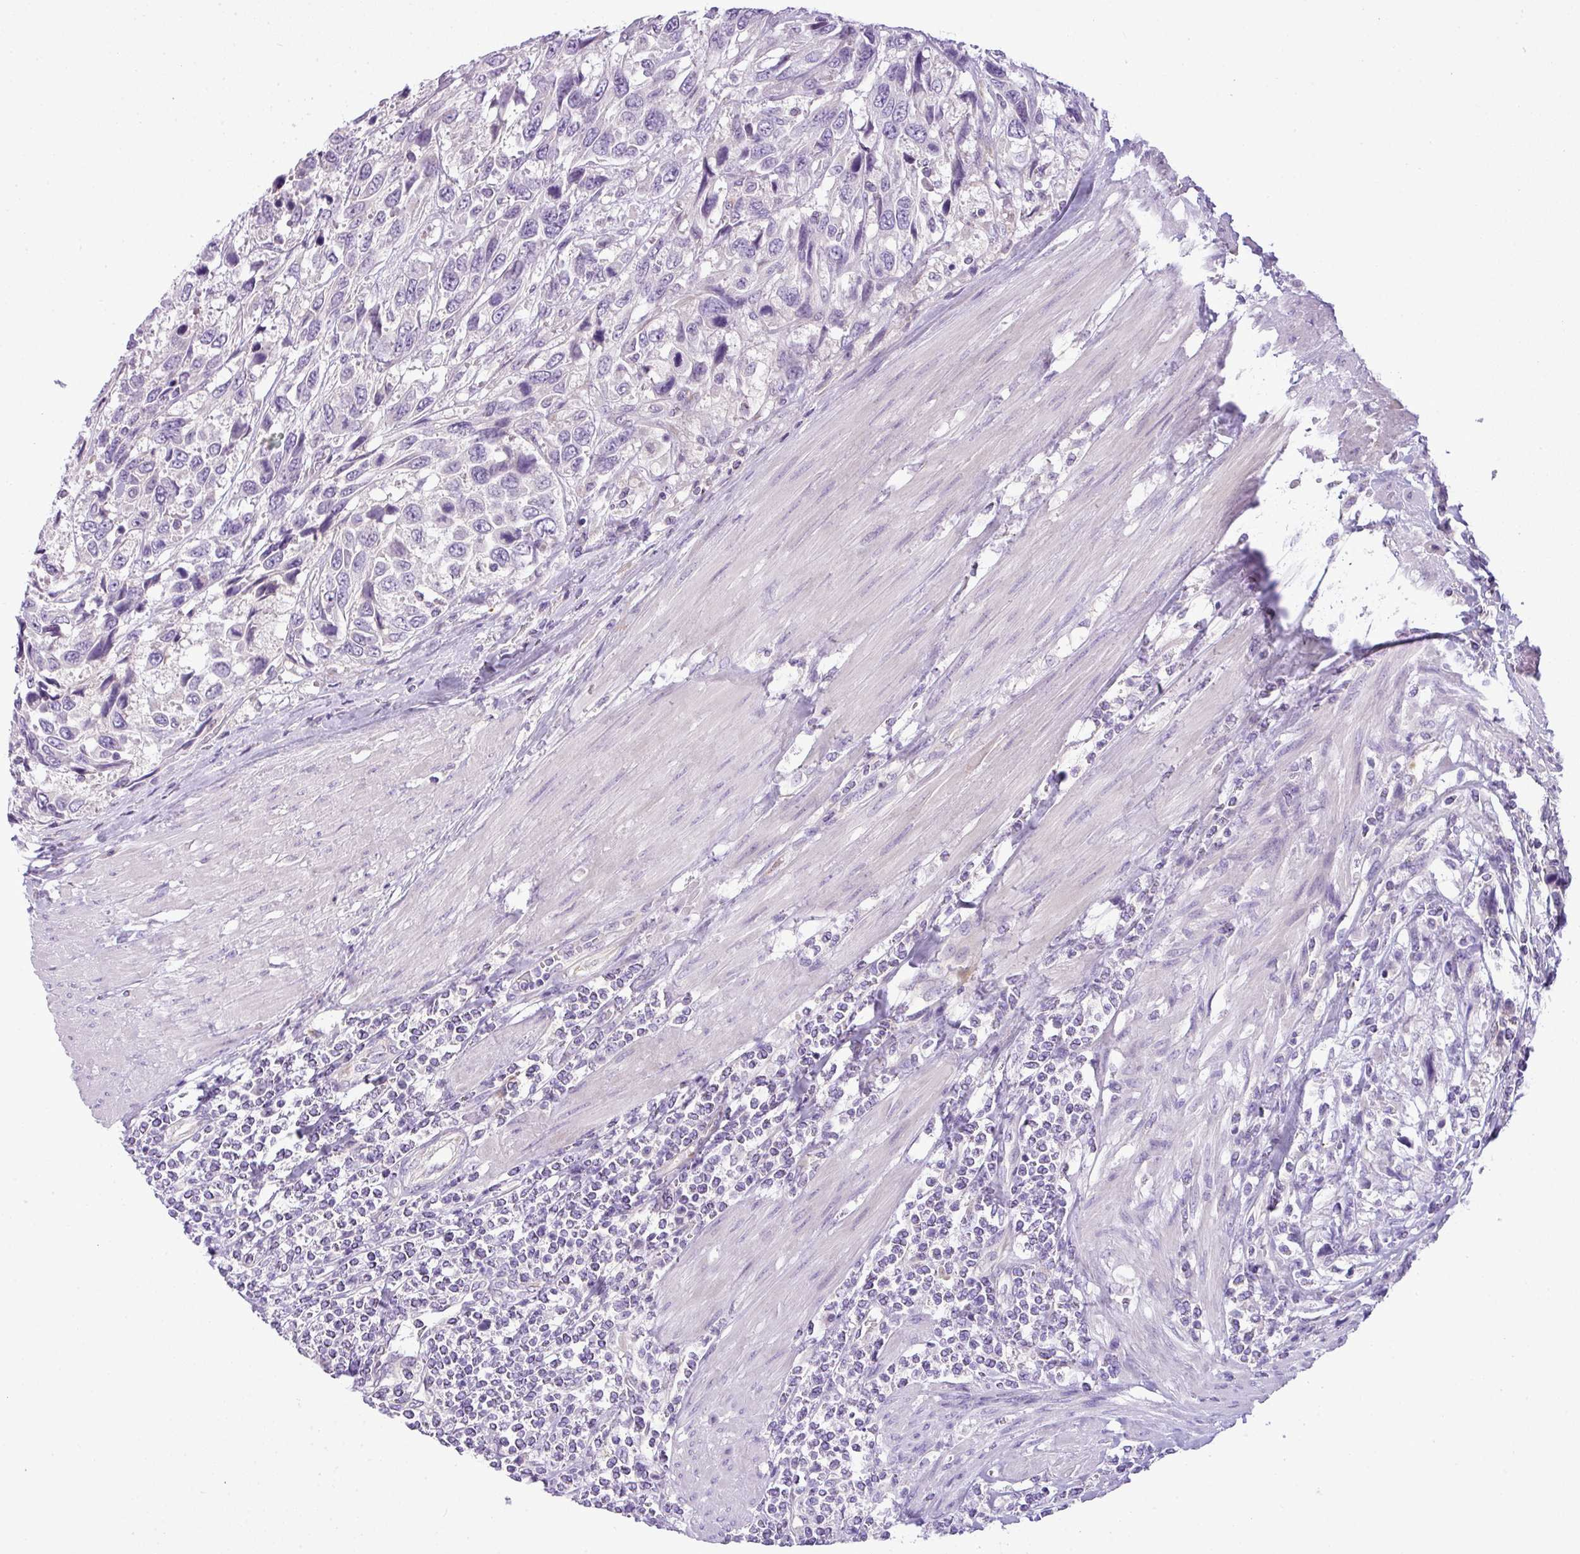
{"staining": {"intensity": "negative", "quantity": "none", "location": "none"}, "tissue": "urothelial cancer", "cell_type": "Tumor cells", "image_type": "cancer", "snomed": [{"axis": "morphology", "description": "Urothelial carcinoma, High grade"}, {"axis": "topography", "description": "Urinary bladder"}], "caption": "Immunohistochemistry photomicrograph of urothelial carcinoma (high-grade) stained for a protein (brown), which demonstrates no staining in tumor cells.", "gene": "ENSG00000273748", "patient": {"sex": "female", "age": 70}}